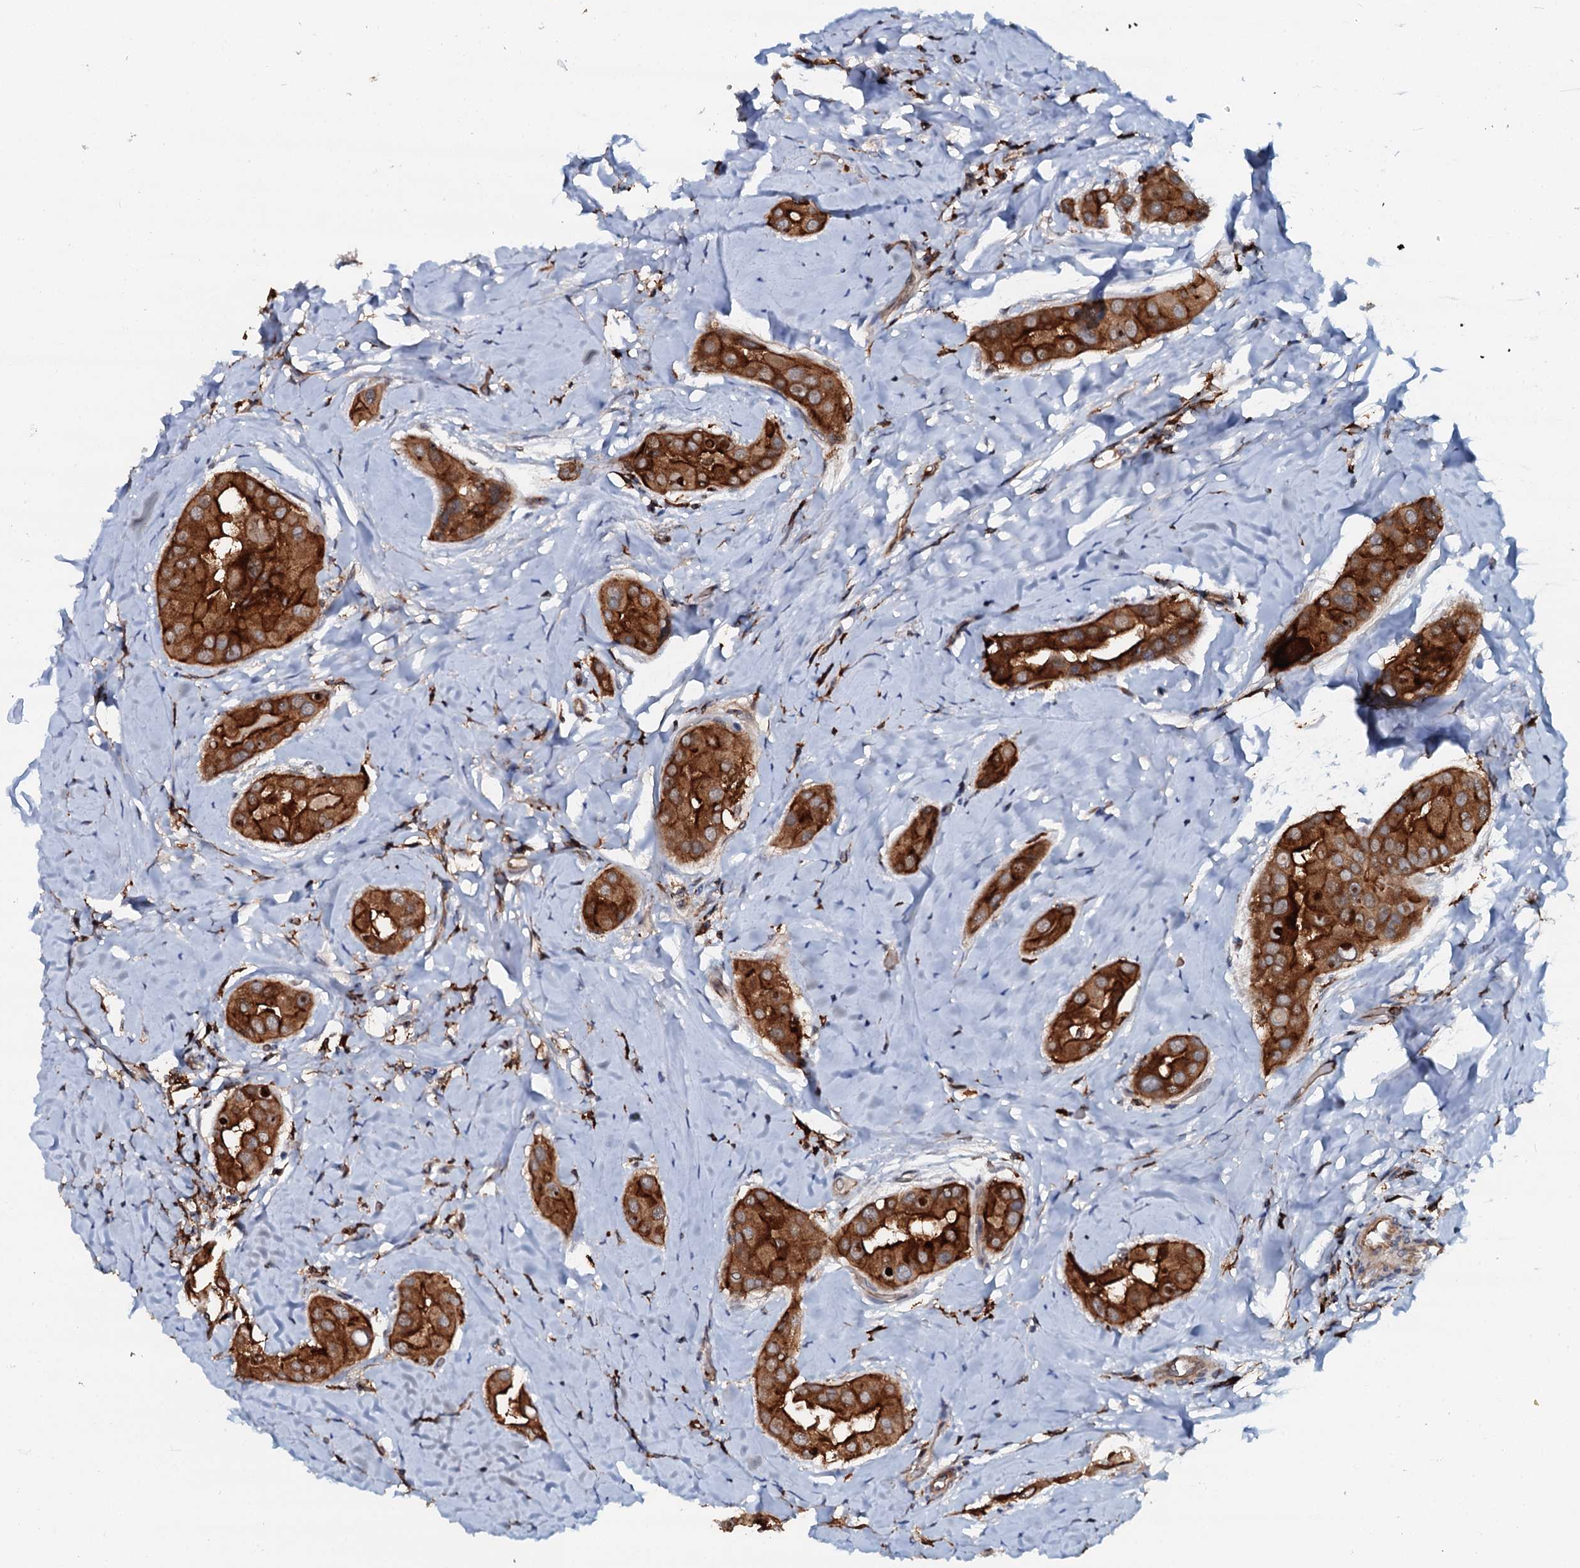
{"staining": {"intensity": "strong", "quantity": ">75%", "location": "cytoplasmic/membranous"}, "tissue": "thyroid cancer", "cell_type": "Tumor cells", "image_type": "cancer", "snomed": [{"axis": "morphology", "description": "Papillary adenocarcinoma, NOS"}, {"axis": "topography", "description": "Thyroid gland"}], "caption": "A high amount of strong cytoplasmic/membranous expression is seen in about >75% of tumor cells in thyroid papillary adenocarcinoma tissue.", "gene": "VAMP8", "patient": {"sex": "male", "age": 33}}